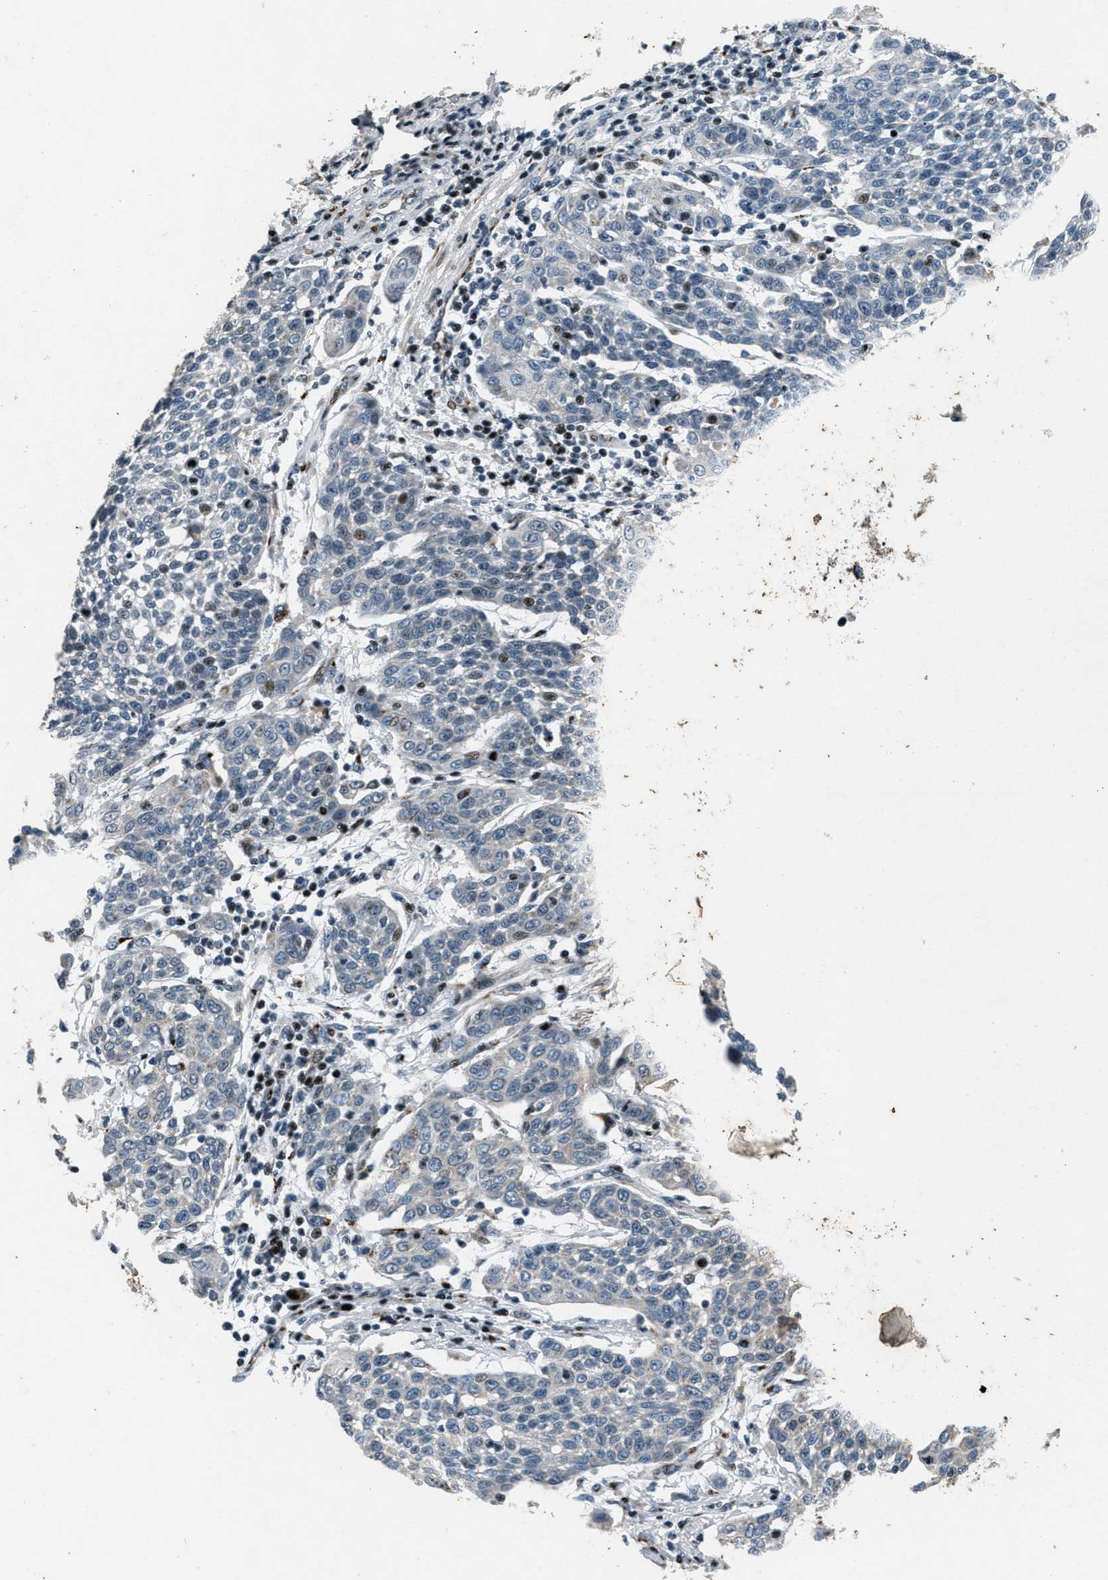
{"staining": {"intensity": "moderate", "quantity": "<25%", "location": "nuclear"}, "tissue": "cervical cancer", "cell_type": "Tumor cells", "image_type": "cancer", "snomed": [{"axis": "morphology", "description": "Squamous cell carcinoma, NOS"}, {"axis": "topography", "description": "Cervix"}], "caption": "IHC (DAB) staining of cervical cancer demonstrates moderate nuclear protein positivity in approximately <25% of tumor cells.", "gene": "GPC6", "patient": {"sex": "female", "age": 34}}